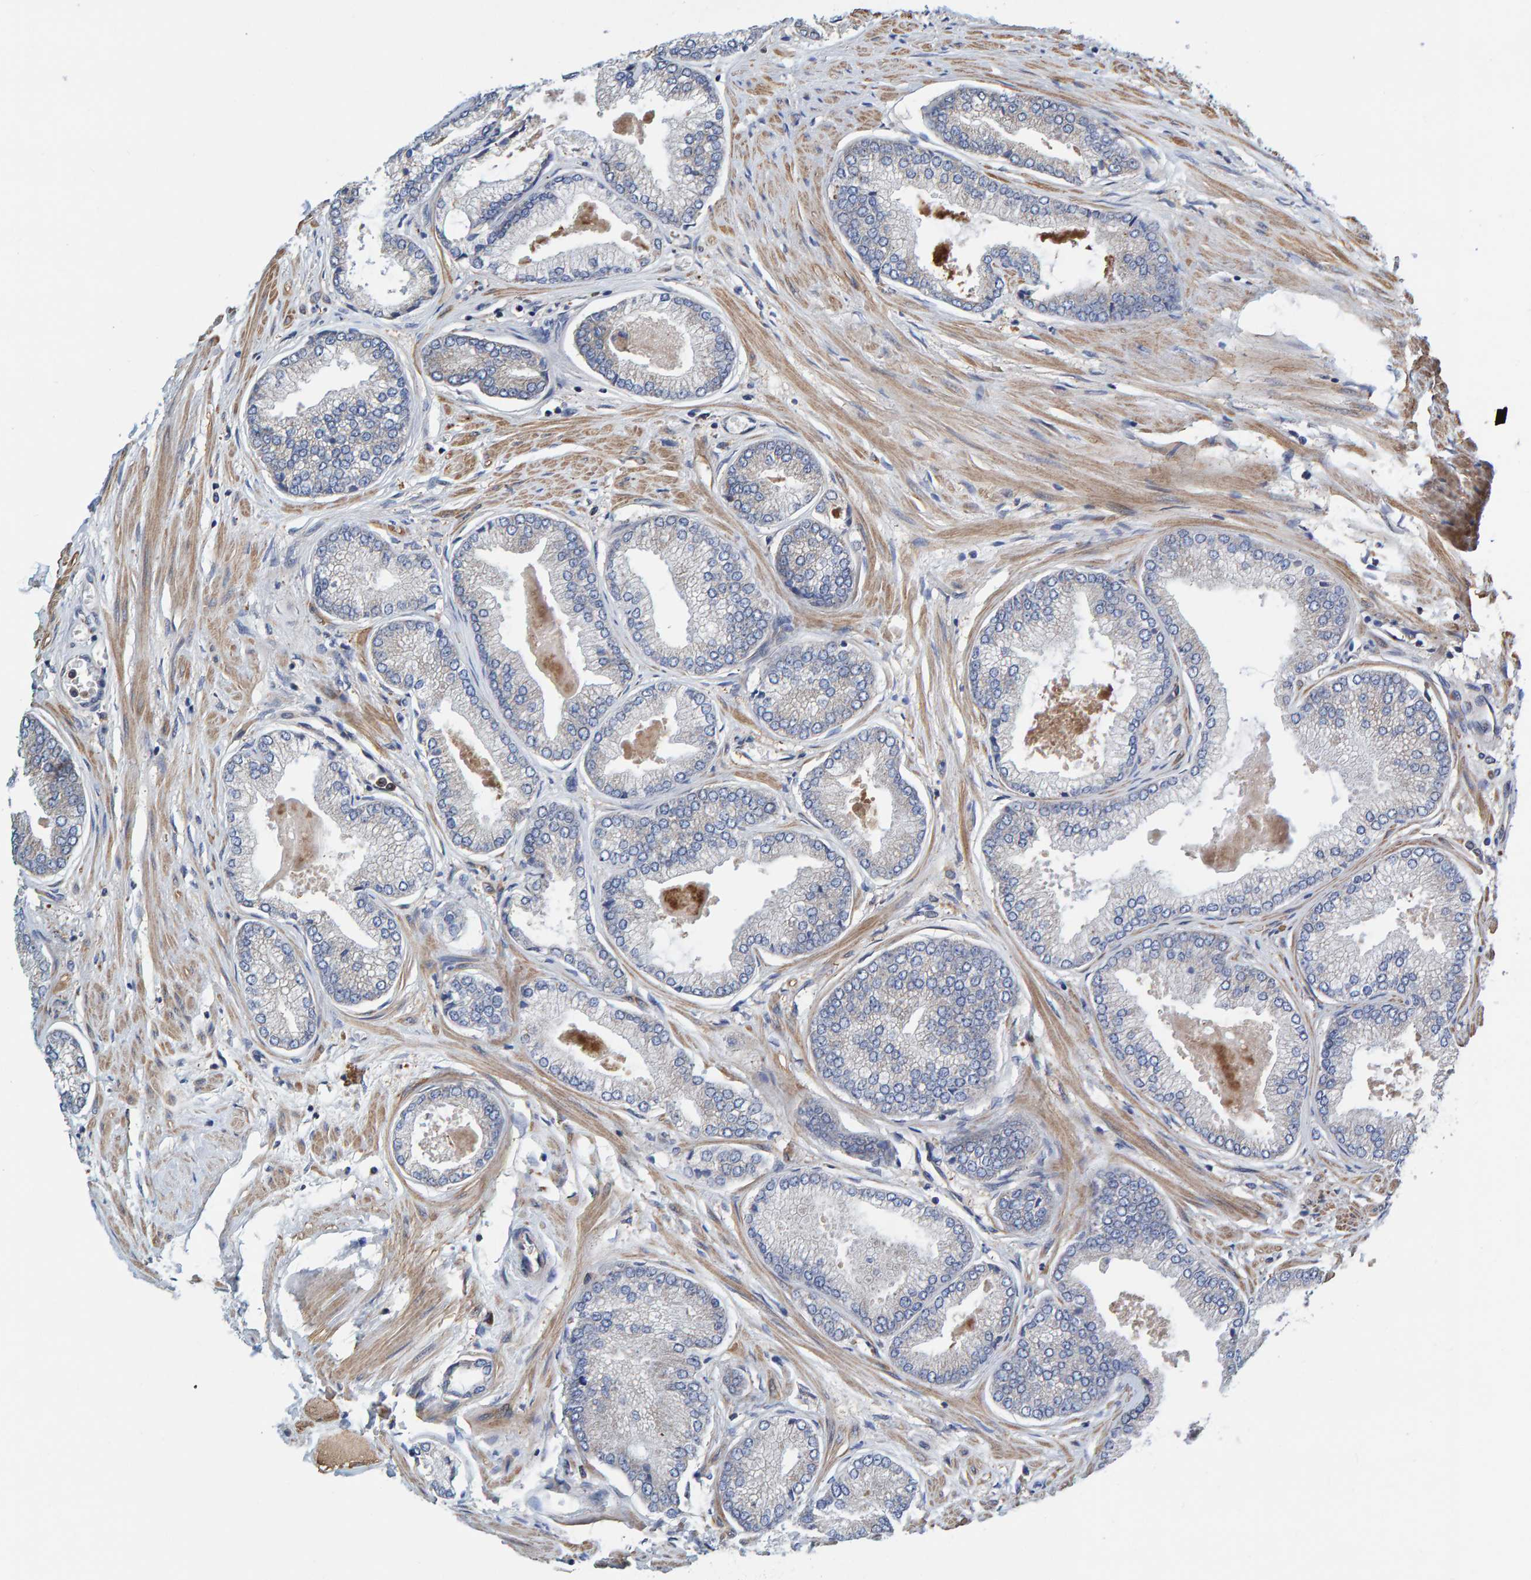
{"staining": {"intensity": "negative", "quantity": "none", "location": "none"}, "tissue": "prostate cancer", "cell_type": "Tumor cells", "image_type": "cancer", "snomed": [{"axis": "morphology", "description": "Adenocarcinoma, High grade"}, {"axis": "topography", "description": "Prostate"}], "caption": "Adenocarcinoma (high-grade) (prostate) was stained to show a protein in brown. There is no significant expression in tumor cells.", "gene": "KIAA0753", "patient": {"sex": "male", "age": 61}}